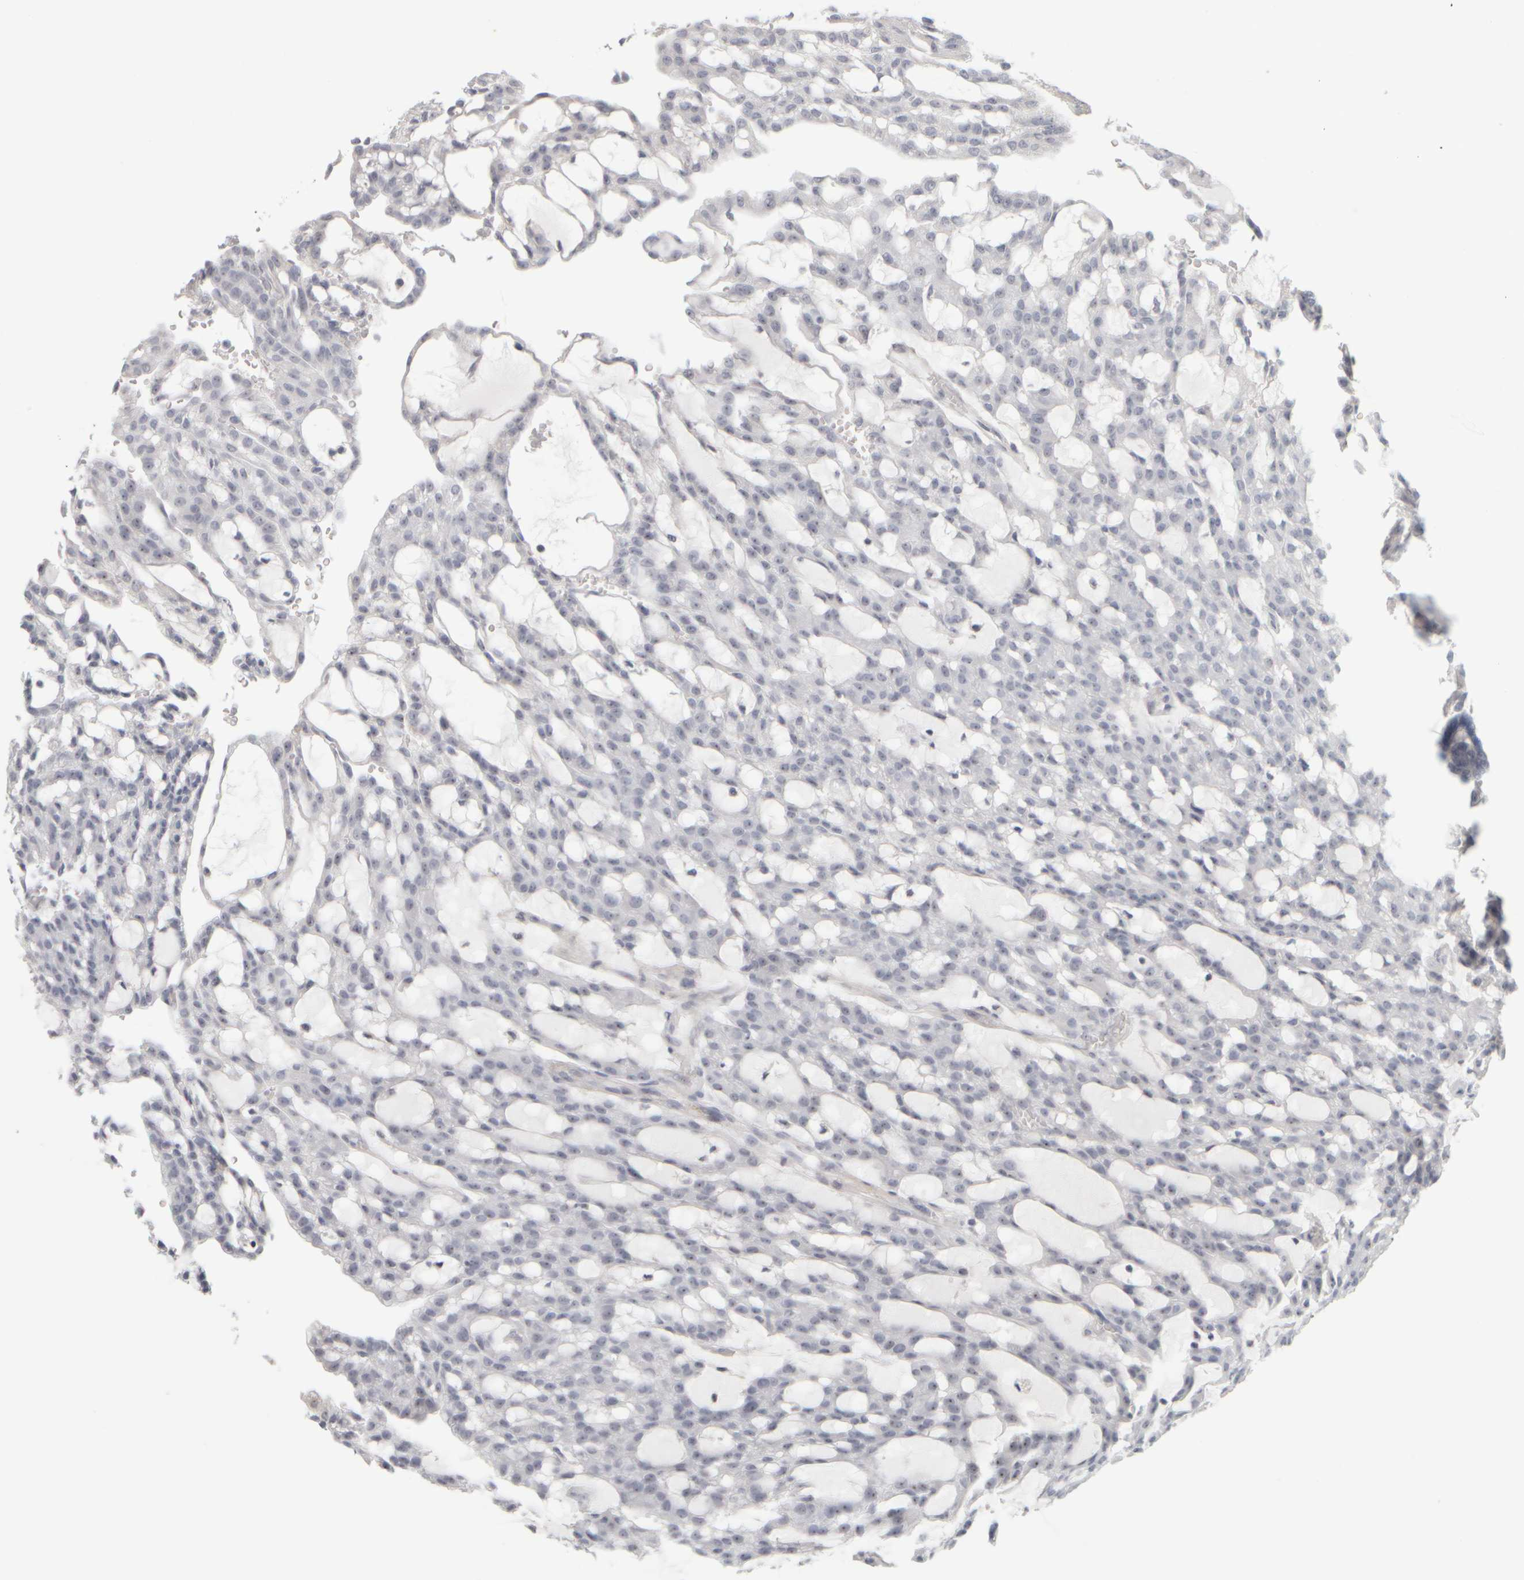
{"staining": {"intensity": "moderate", "quantity": "<25%", "location": "nuclear"}, "tissue": "renal cancer", "cell_type": "Tumor cells", "image_type": "cancer", "snomed": [{"axis": "morphology", "description": "Adenocarcinoma, NOS"}, {"axis": "topography", "description": "Kidney"}], "caption": "Approximately <25% of tumor cells in renal cancer (adenocarcinoma) show moderate nuclear protein expression as visualized by brown immunohistochemical staining.", "gene": "DCXR", "patient": {"sex": "male", "age": 63}}